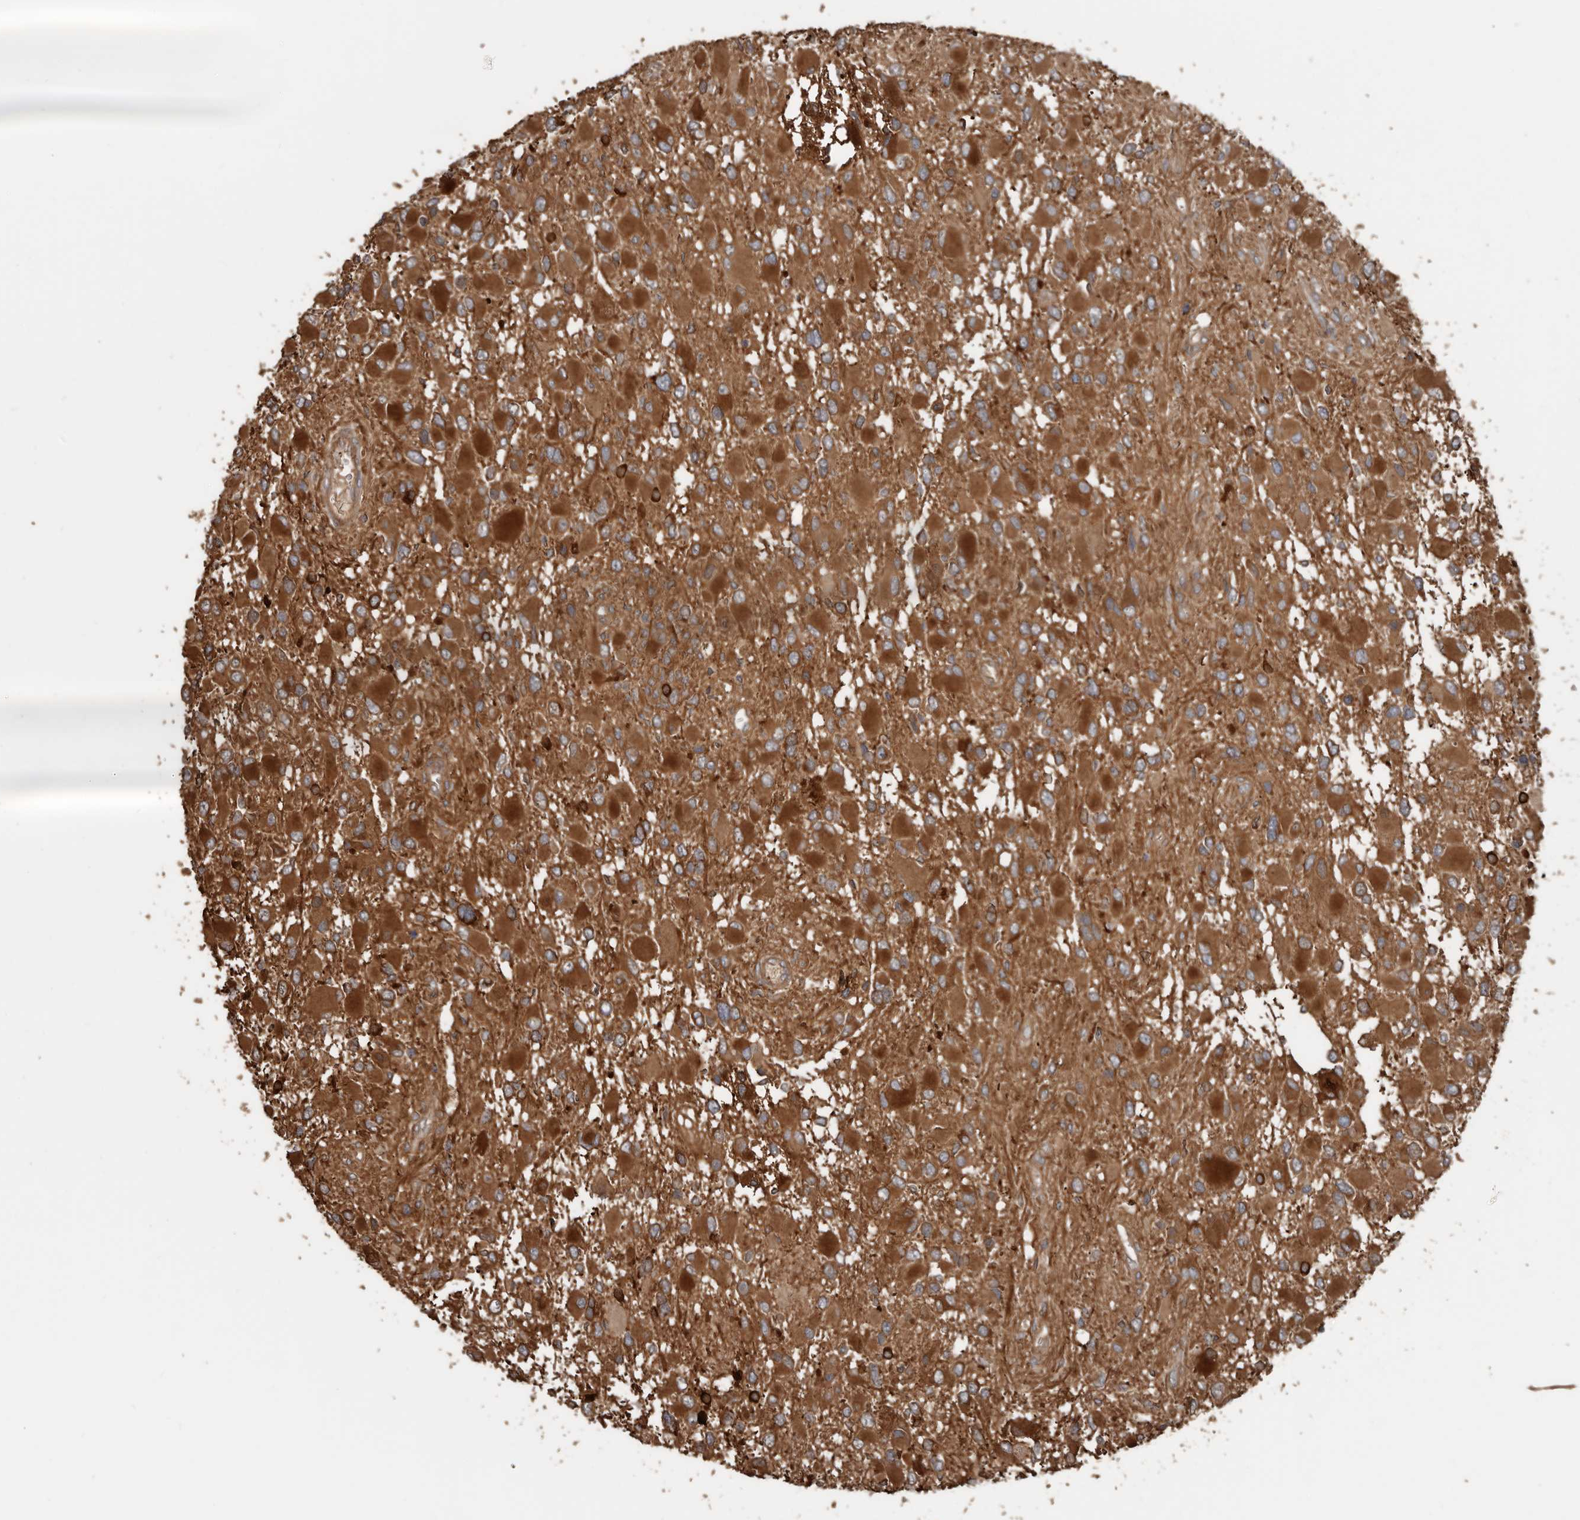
{"staining": {"intensity": "moderate", "quantity": ">75%", "location": "cytoplasmic/membranous"}, "tissue": "glioma", "cell_type": "Tumor cells", "image_type": "cancer", "snomed": [{"axis": "morphology", "description": "Glioma, malignant, High grade"}, {"axis": "topography", "description": "Brain"}], "caption": "A brown stain labels moderate cytoplasmic/membranous positivity of a protein in human malignant glioma (high-grade) tumor cells. (Brightfield microscopy of DAB IHC at high magnification).", "gene": "EXOC3L1", "patient": {"sex": "male", "age": 53}}